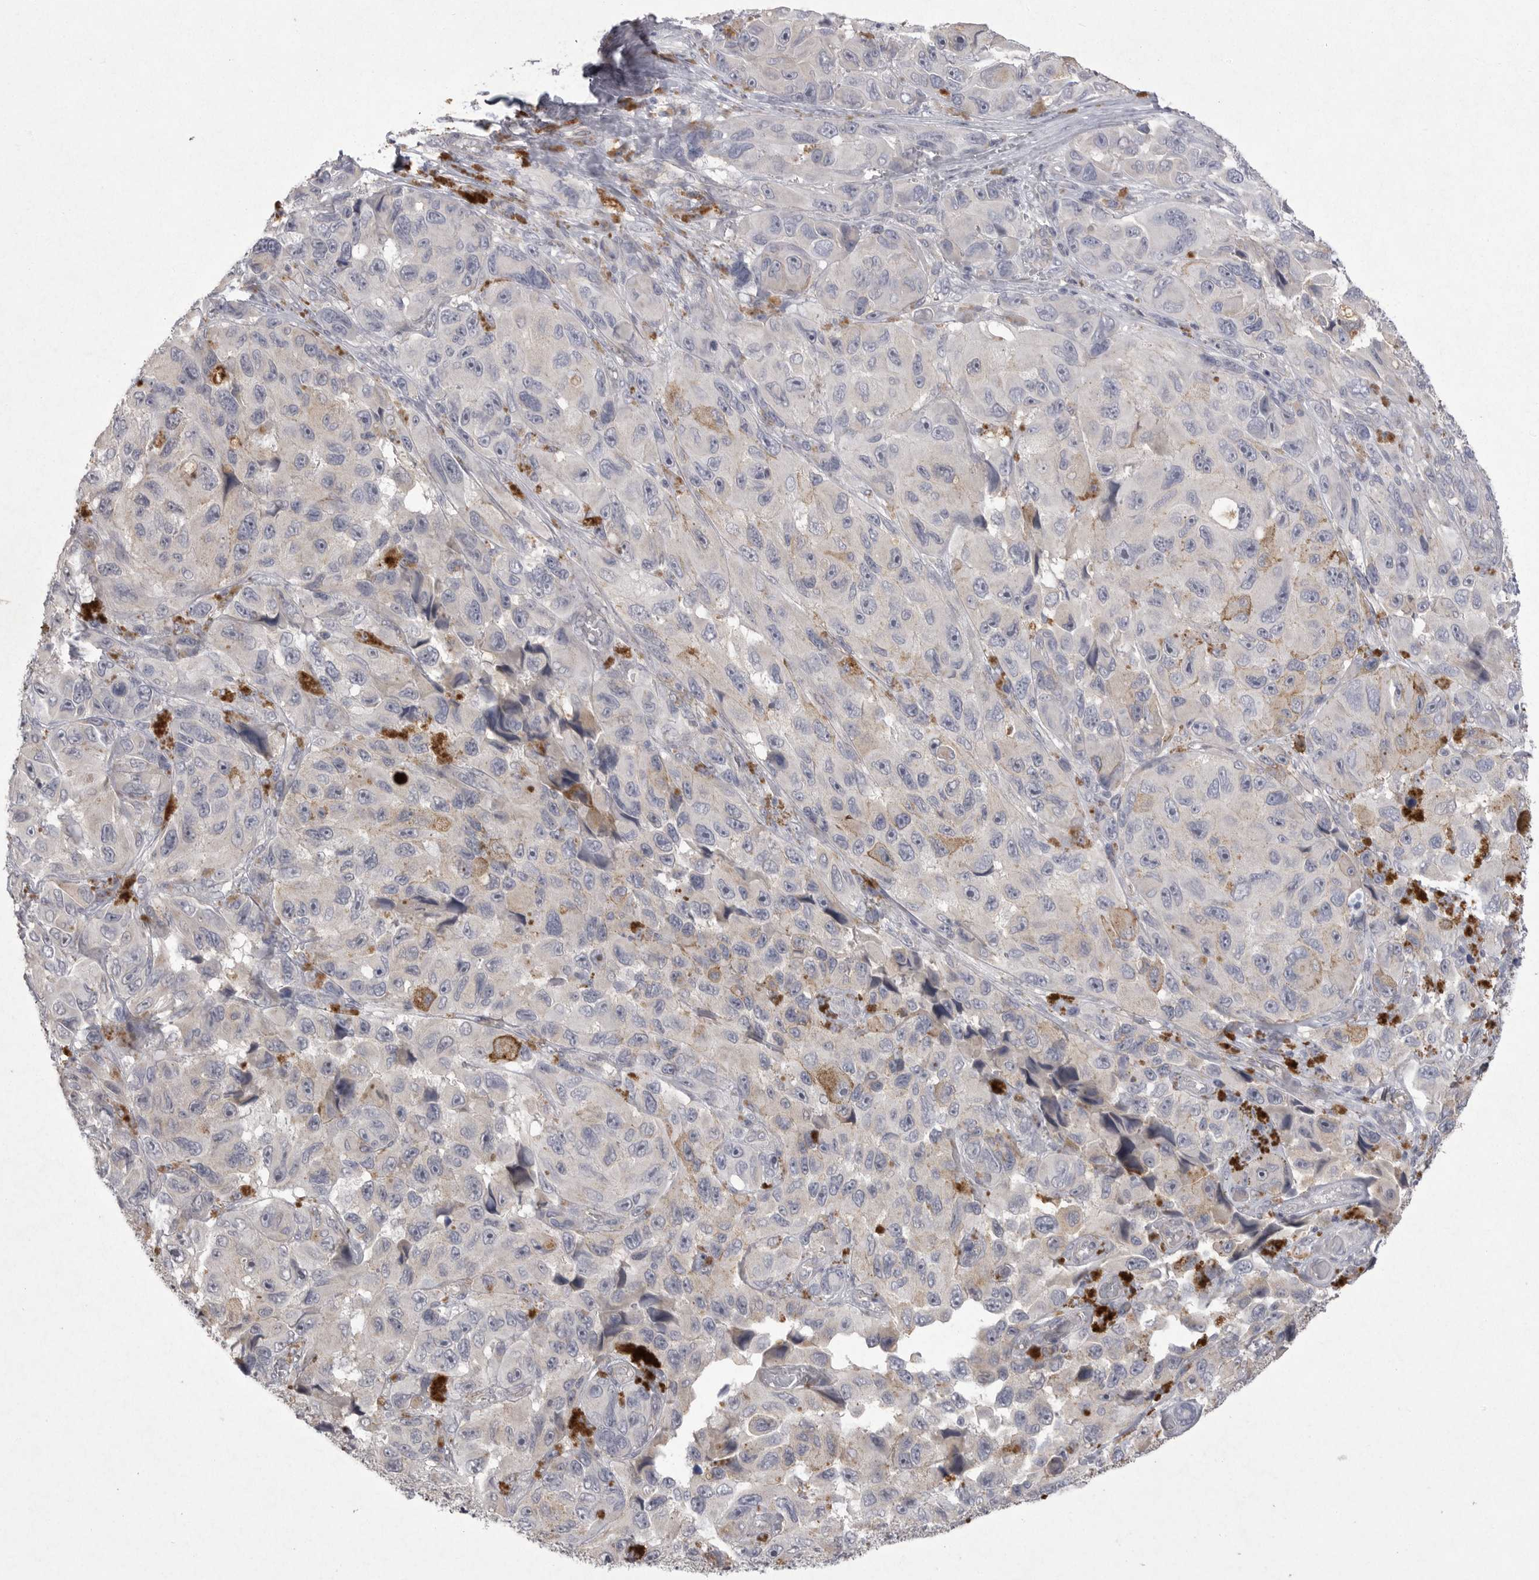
{"staining": {"intensity": "negative", "quantity": "none", "location": "none"}, "tissue": "melanoma", "cell_type": "Tumor cells", "image_type": "cancer", "snomed": [{"axis": "morphology", "description": "Malignant melanoma, NOS"}, {"axis": "topography", "description": "Skin"}], "caption": "DAB (3,3'-diaminobenzidine) immunohistochemical staining of human melanoma displays no significant staining in tumor cells.", "gene": "VANGL2", "patient": {"sex": "female", "age": 73}}